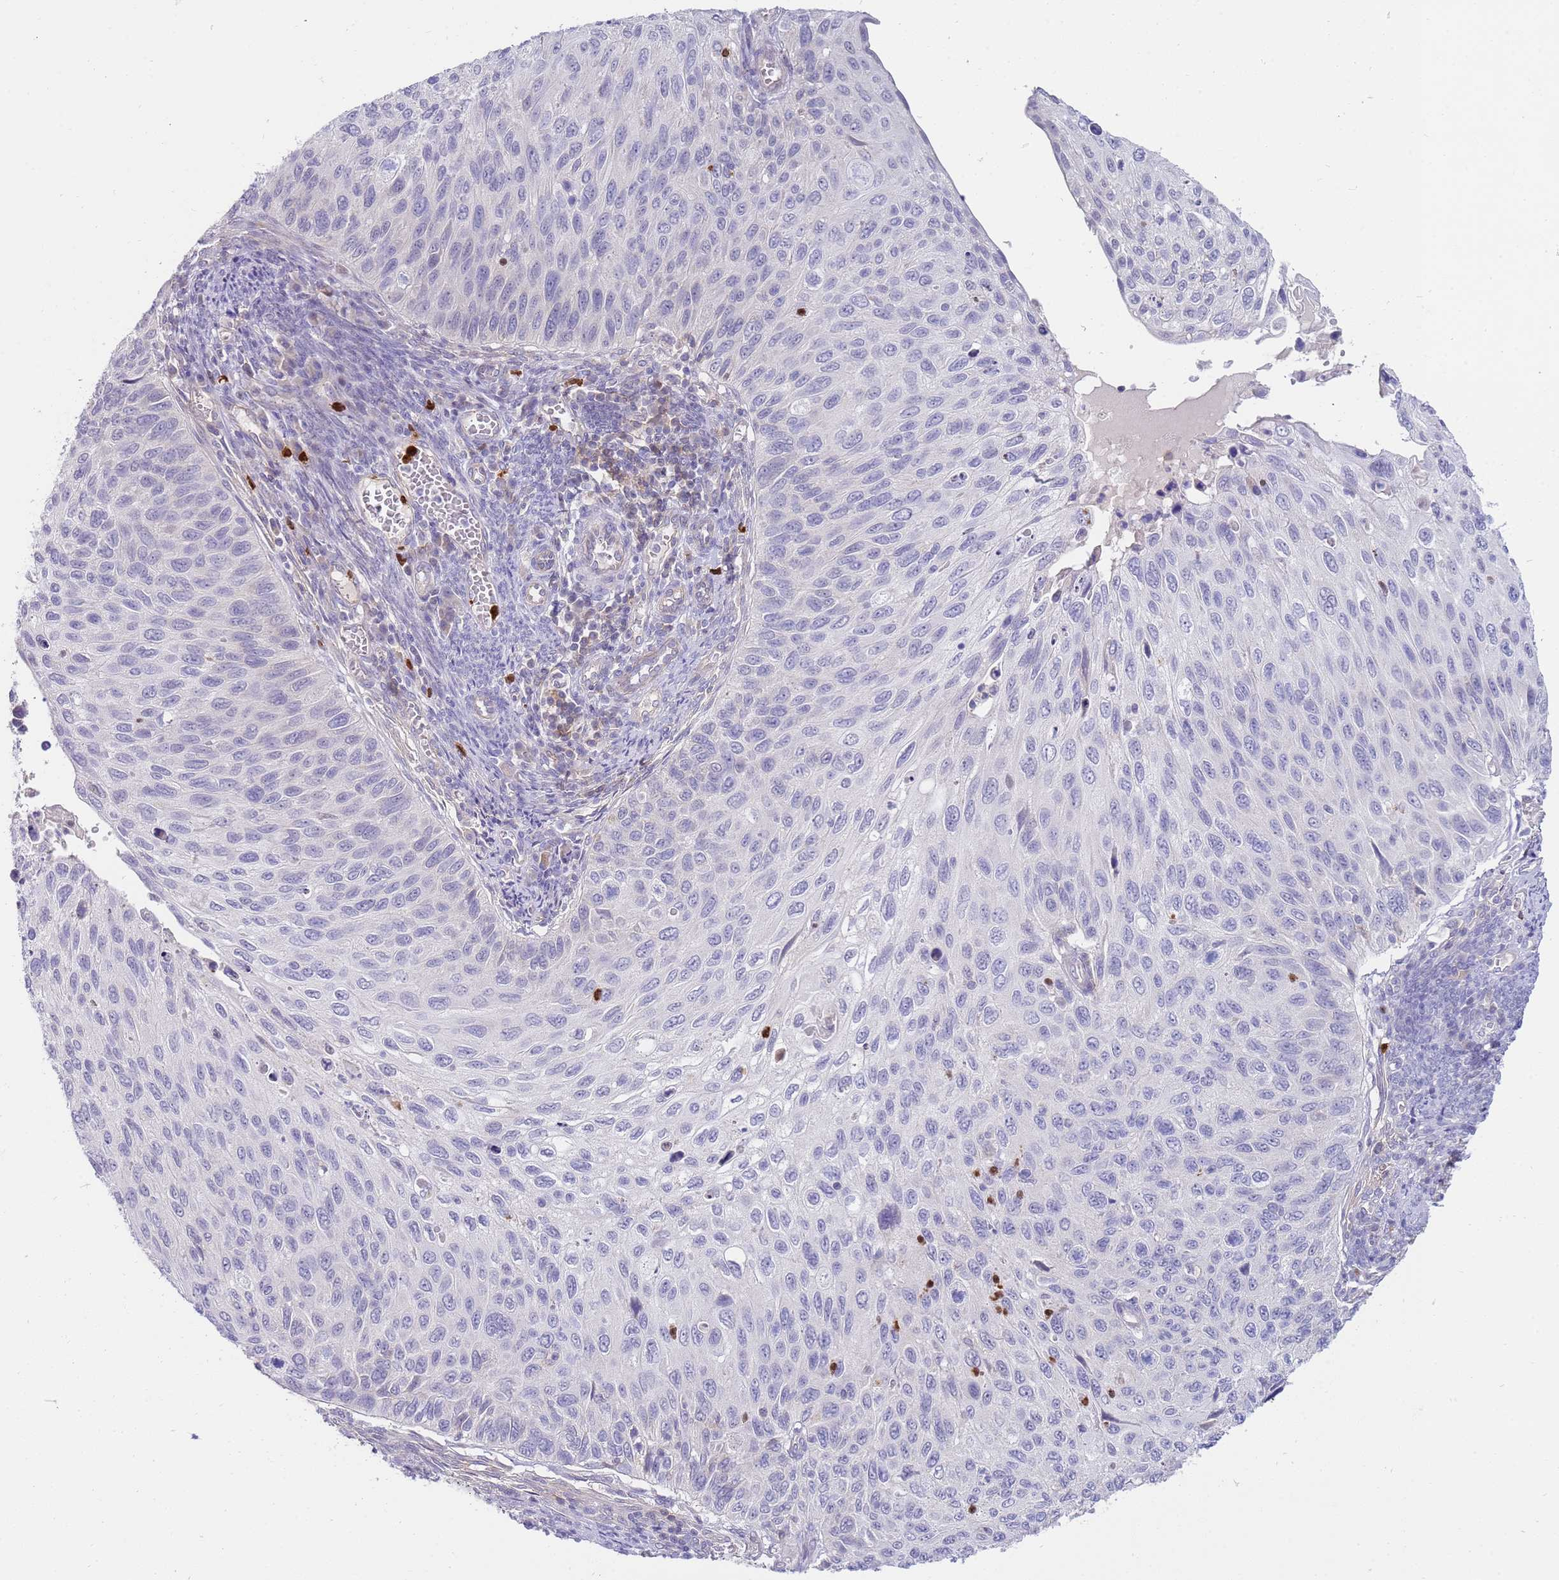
{"staining": {"intensity": "negative", "quantity": "none", "location": "none"}, "tissue": "cervical cancer", "cell_type": "Tumor cells", "image_type": "cancer", "snomed": [{"axis": "morphology", "description": "Squamous cell carcinoma, NOS"}, {"axis": "topography", "description": "Cervix"}], "caption": "Immunohistochemistry (IHC) photomicrograph of neoplastic tissue: squamous cell carcinoma (cervical) stained with DAB (3,3'-diaminobenzidine) exhibits no significant protein staining in tumor cells.", "gene": "STK25", "patient": {"sex": "female", "age": 70}}